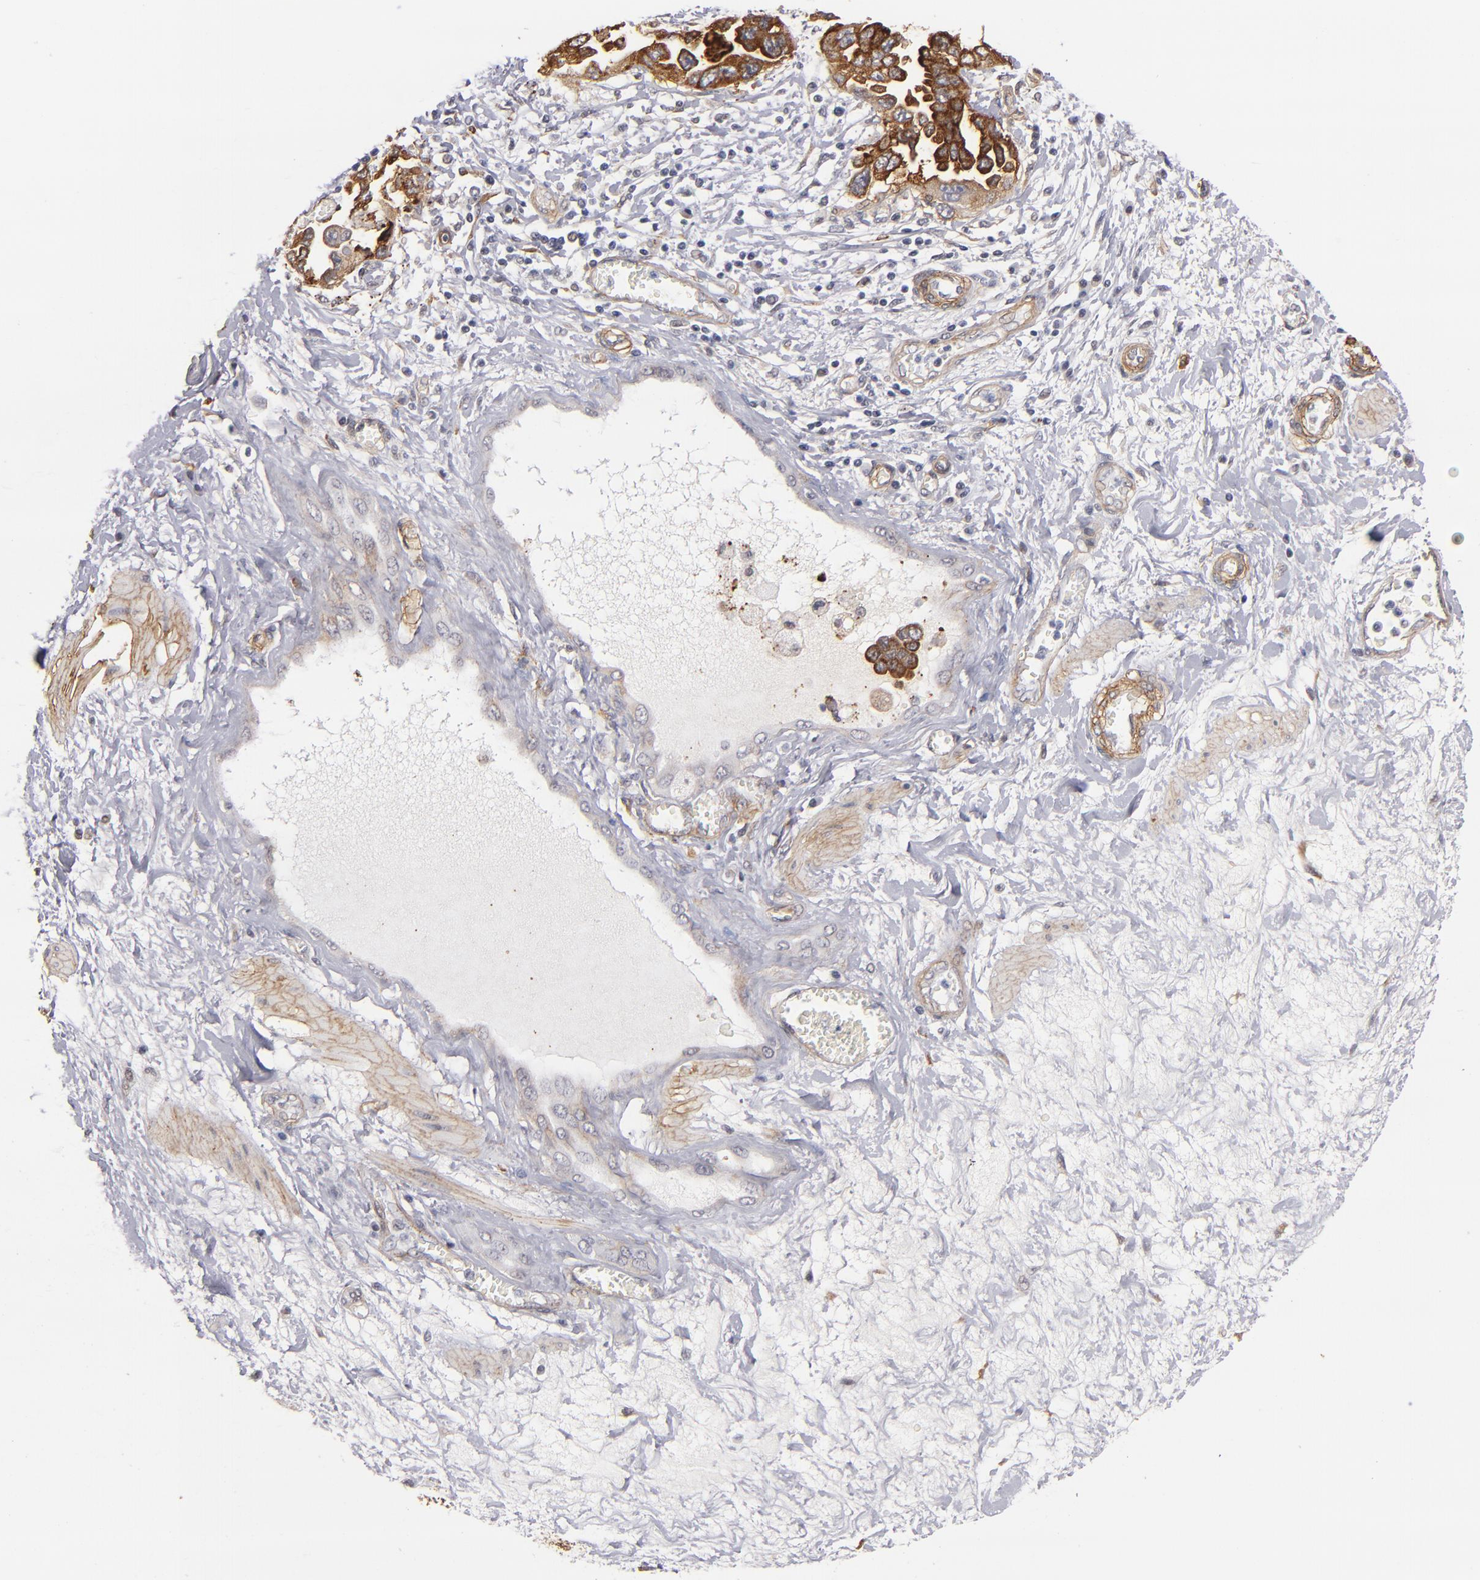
{"staining": {"intensity": "strong", "quantity": ">75%", "location": "cytoplasmic/membranous"}, "tissue": "ovarian cancer", "cell_type": "Tumor cells", "image_type": "cancer", "snomed": [{"axis": "morphology", "description": "Cystadenocarcinoma, serous, NOS"}, {"axis": "topography", "description": "Ovary"}], "caption": "A micrograph of ovarian serous cystadenocarcinoma stained for a protein shows strong cytoplasmic/membranous brown staining in tumor cells.", "gene": "LAMC1", "patient": {"sex": "female", "age": 63}}